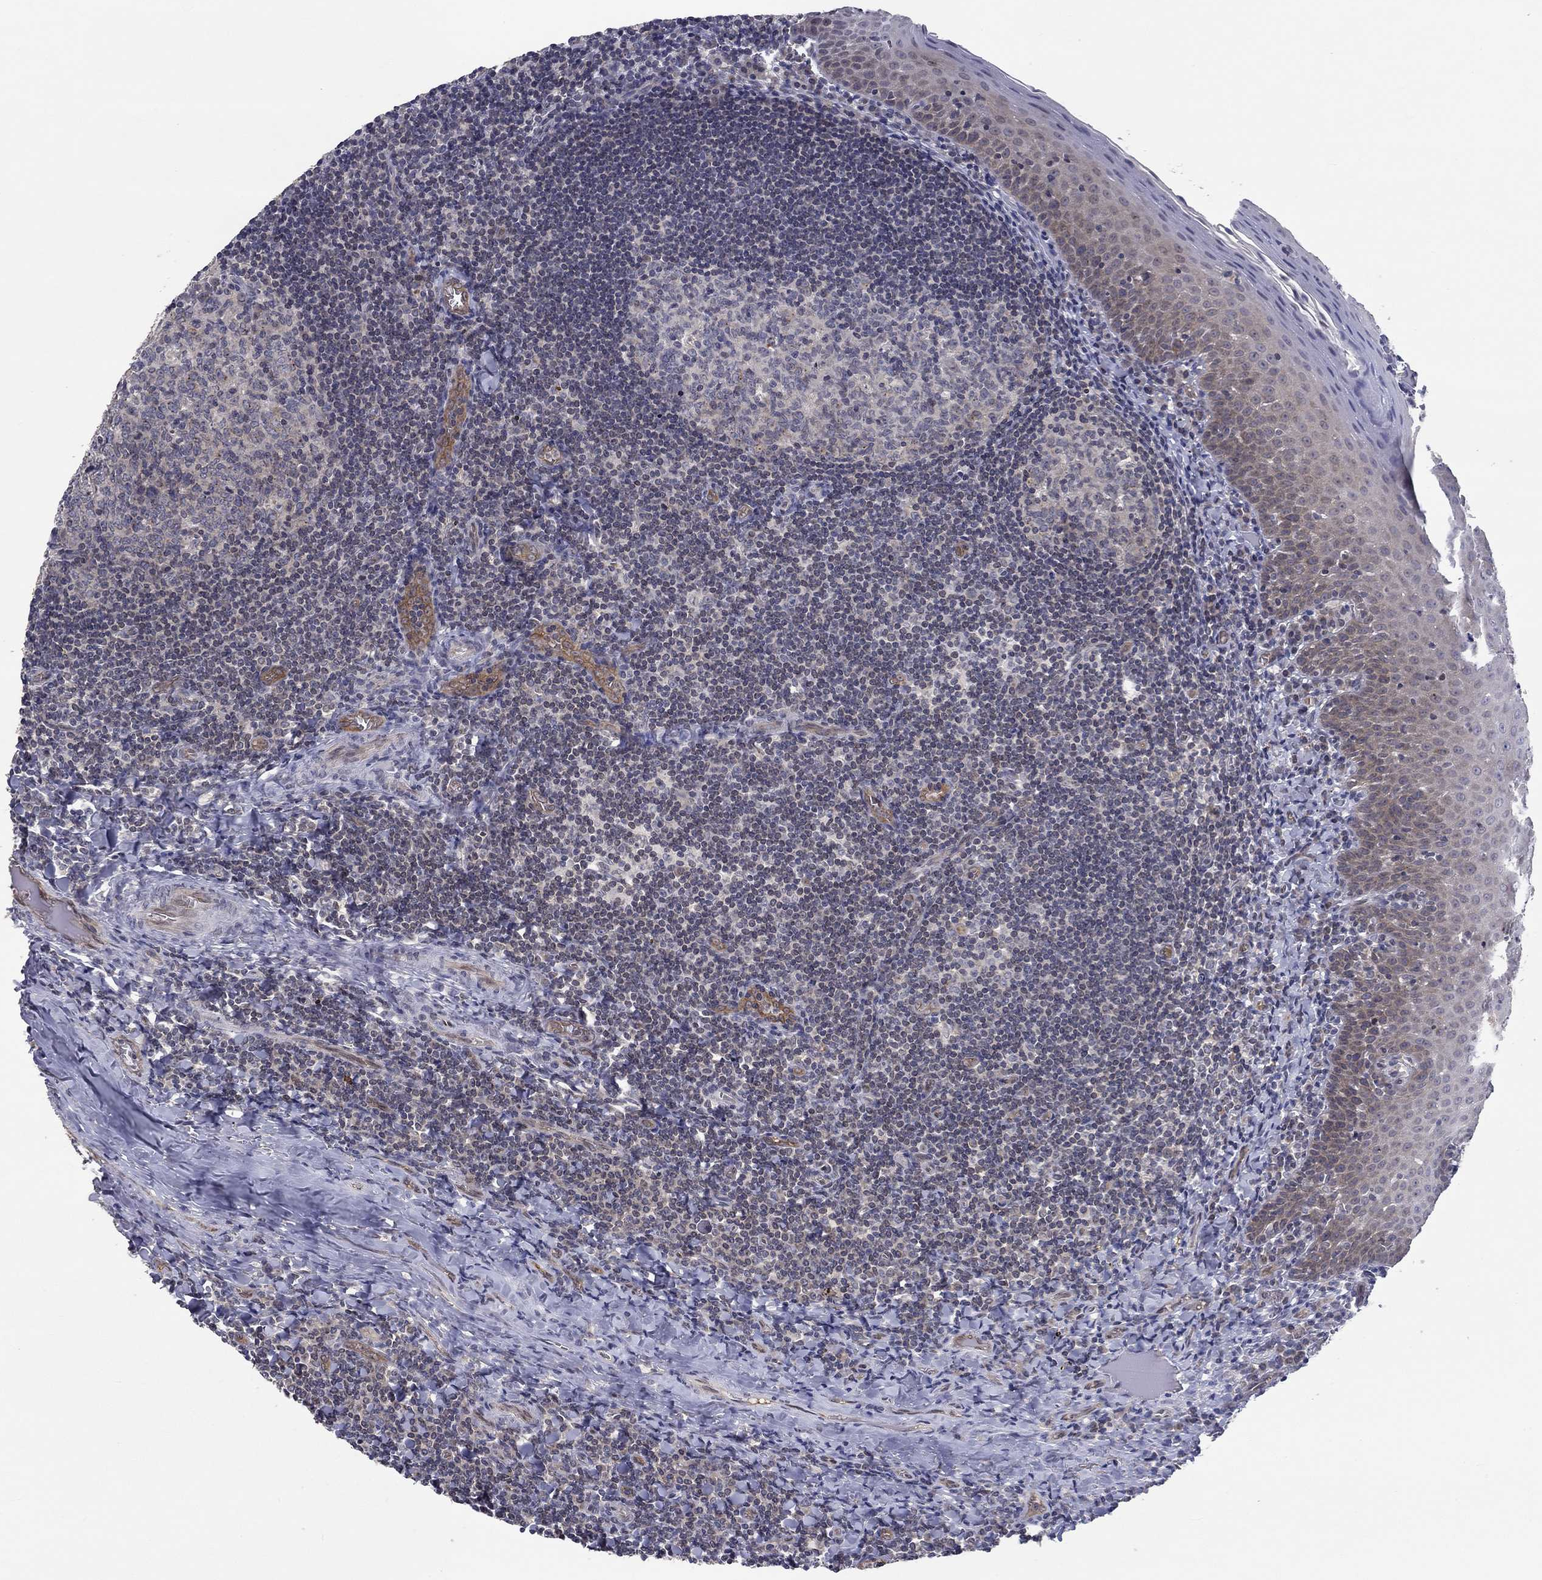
{"staining": {"intensity": "negative", "quantity": "none", "location": "none"}, "tissue": "tonsil", "cell_type": "Germinal center cells", "image_type": "normal", "snomed": [{"axis": "morphology", "description": "Normal tissue, NOS"}, {"axis": "morphology", "description": "Inflammation, NOS"}, {"axis": "topography", "description": "Tonsil"}], "caption": "The immunohistochemistry (IHC) micrograph has no significant staining in germinal center cells of tonsil.", "gene": "CETN3", "patient": {"sex": "female", "age": 31}}